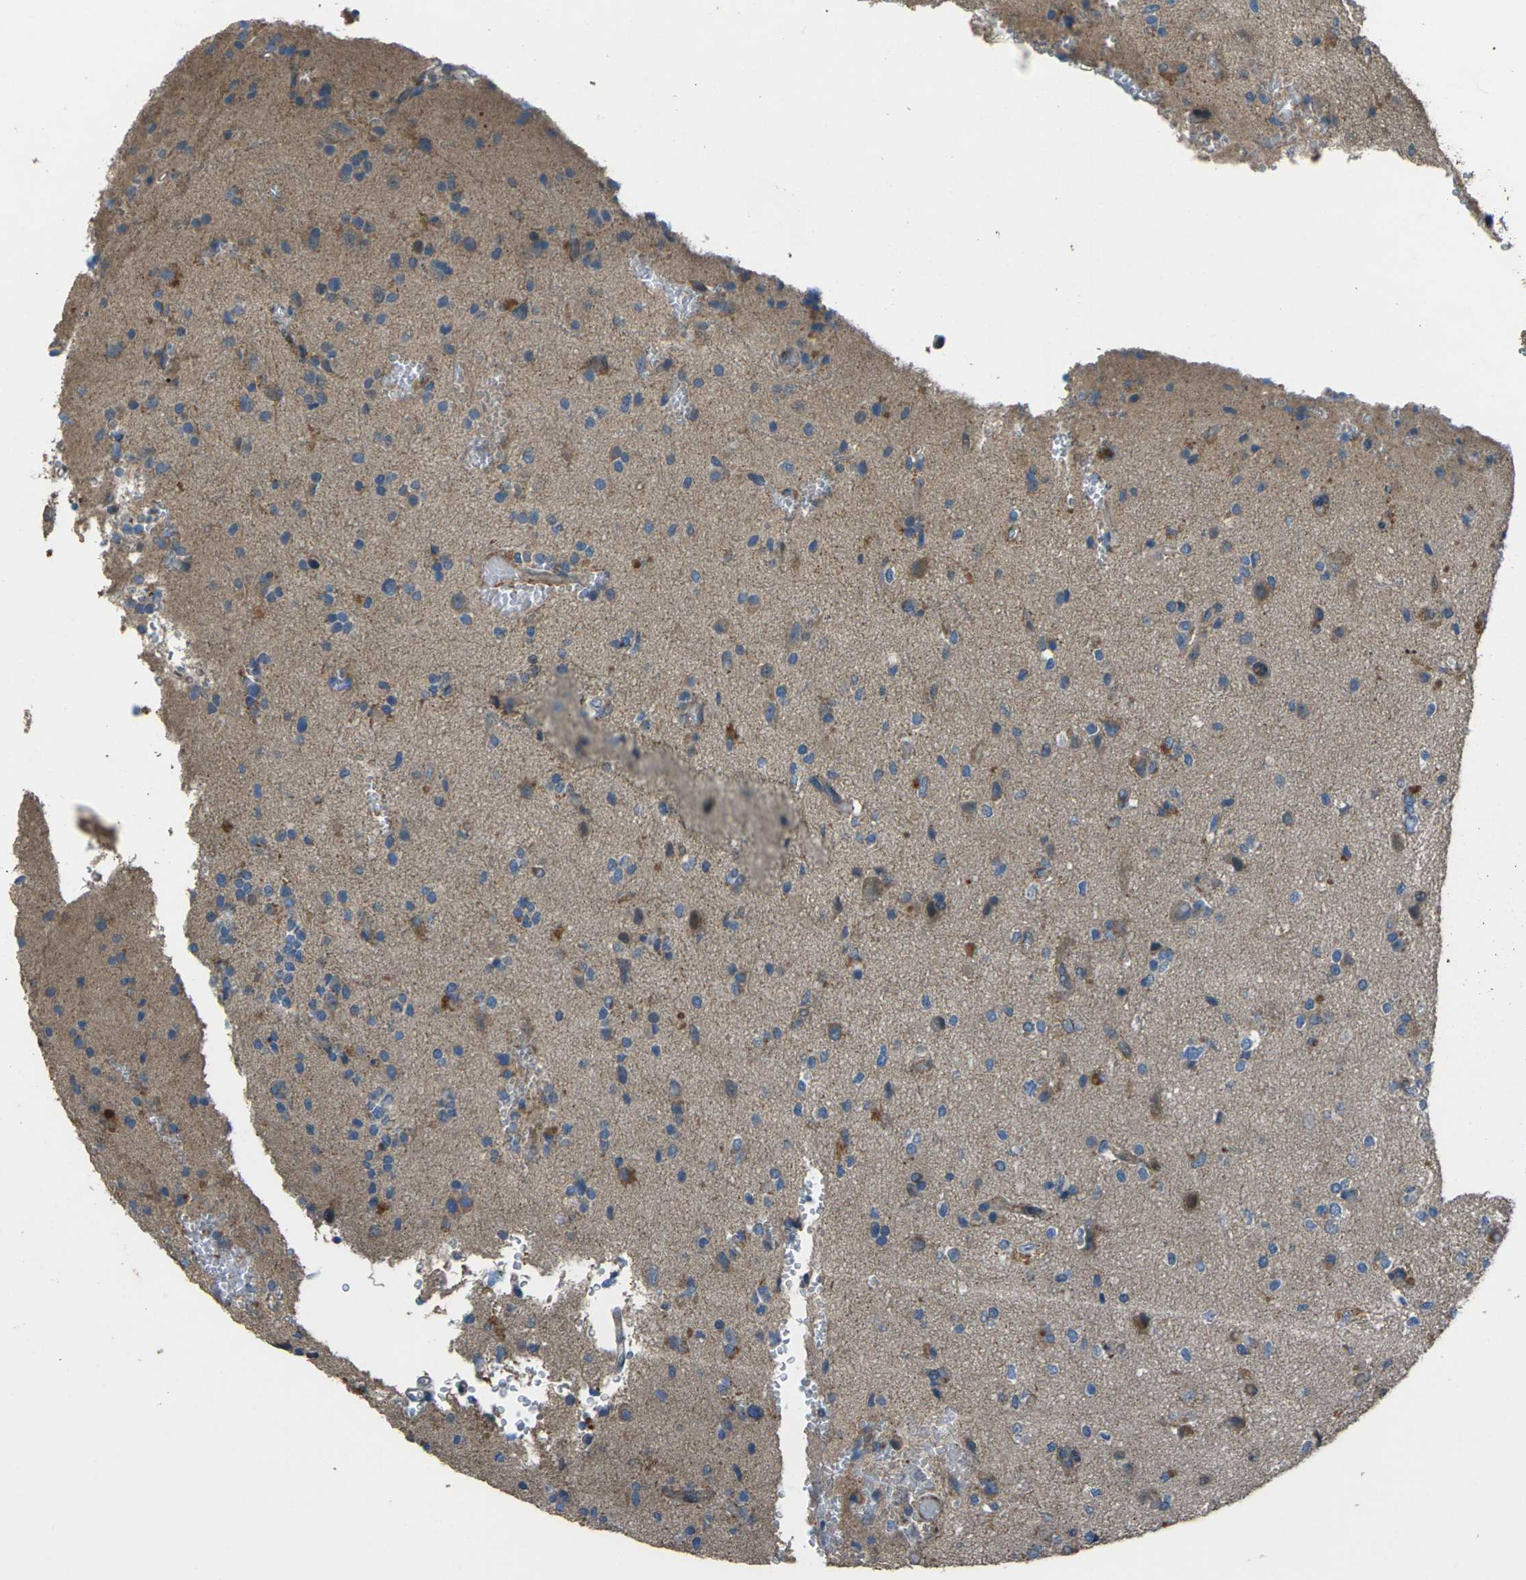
{"staining": {"intensity": "moderate", "quantity": "25%-75%", "location": "cytoplasmic/membranous"}, "tissue": "glioma", "cell_type": "Tumor cells", "image_type": "cancer", "snomed": [{"axis": "morphology", "description": "Glioma, malignant, High grade"}, {"axis": "topography", "description": "Brain"}], "caption": "Tumor cells reveal moderate cytoplasmic/membranous staining in approximately 25%-75% of cells in glioma.", "gene": "EDNRA", "patient": {"sex": "male", "age": 47}}